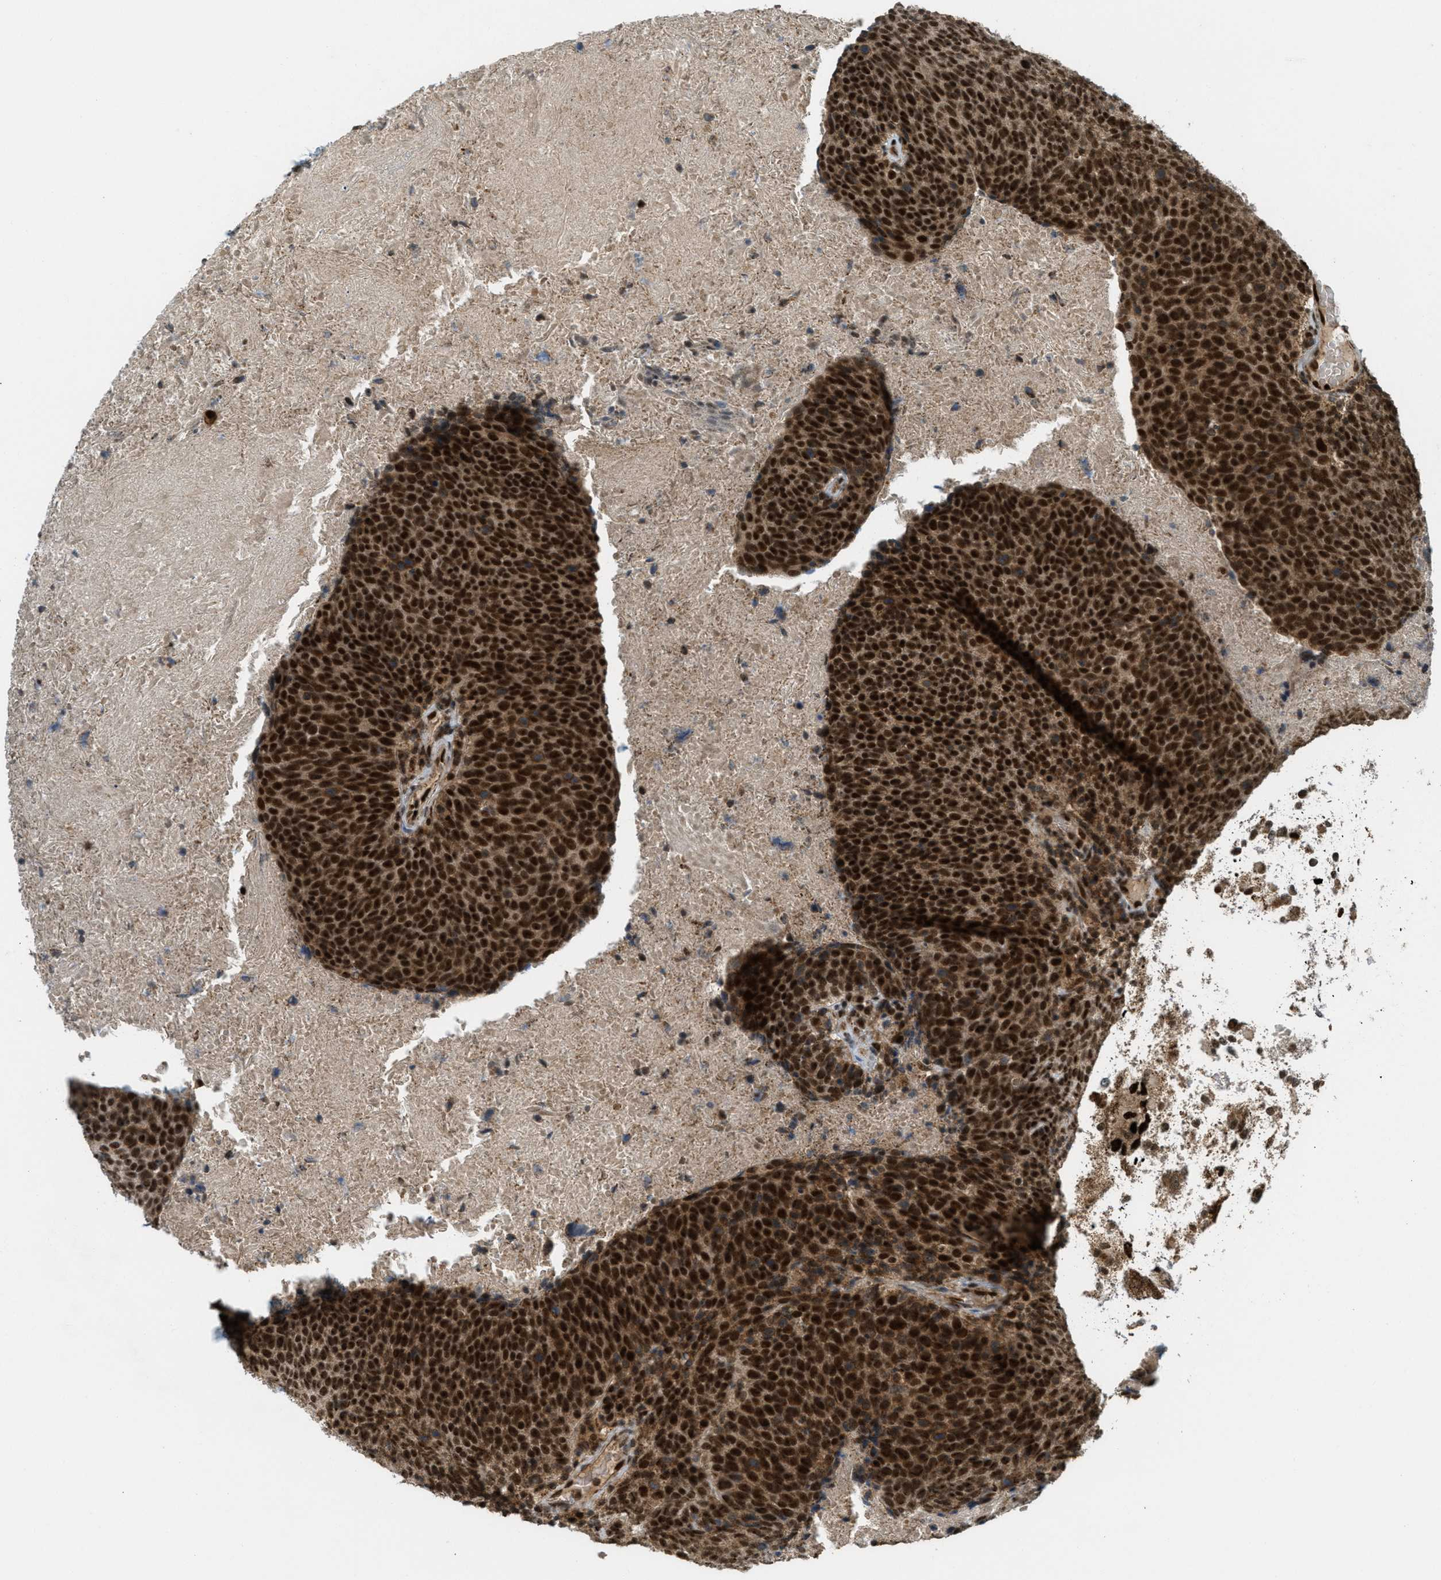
{"staining": {"intensity": "strong", "quantity": ">75%", "location": "cytoplasmic/membranous,nuclear"}, "tissue": "head and neck cancer", "cell_type": "Tumor cells", "image_type": "cancer", "snomed": [{"axis": "morphology", "description": "Squamous cell carcinoma, NOS"}, {"axis": "morphology", "description": "Squamous cell carcinoma, metastatic, NOS"}, {"axis": "topography", "description": "Lymph node"}, {"axis": "topography", "description": "Head-Neck"}], "caption": "A micrograph of human squamous cell carcinoma (head and neck) stained for a protein demonstrates strong cytoplasmic/membranous and nuclear brown staining in tumor cells.", "gene": "TLK1", "patient": {"sex": "male", "age": 62}}